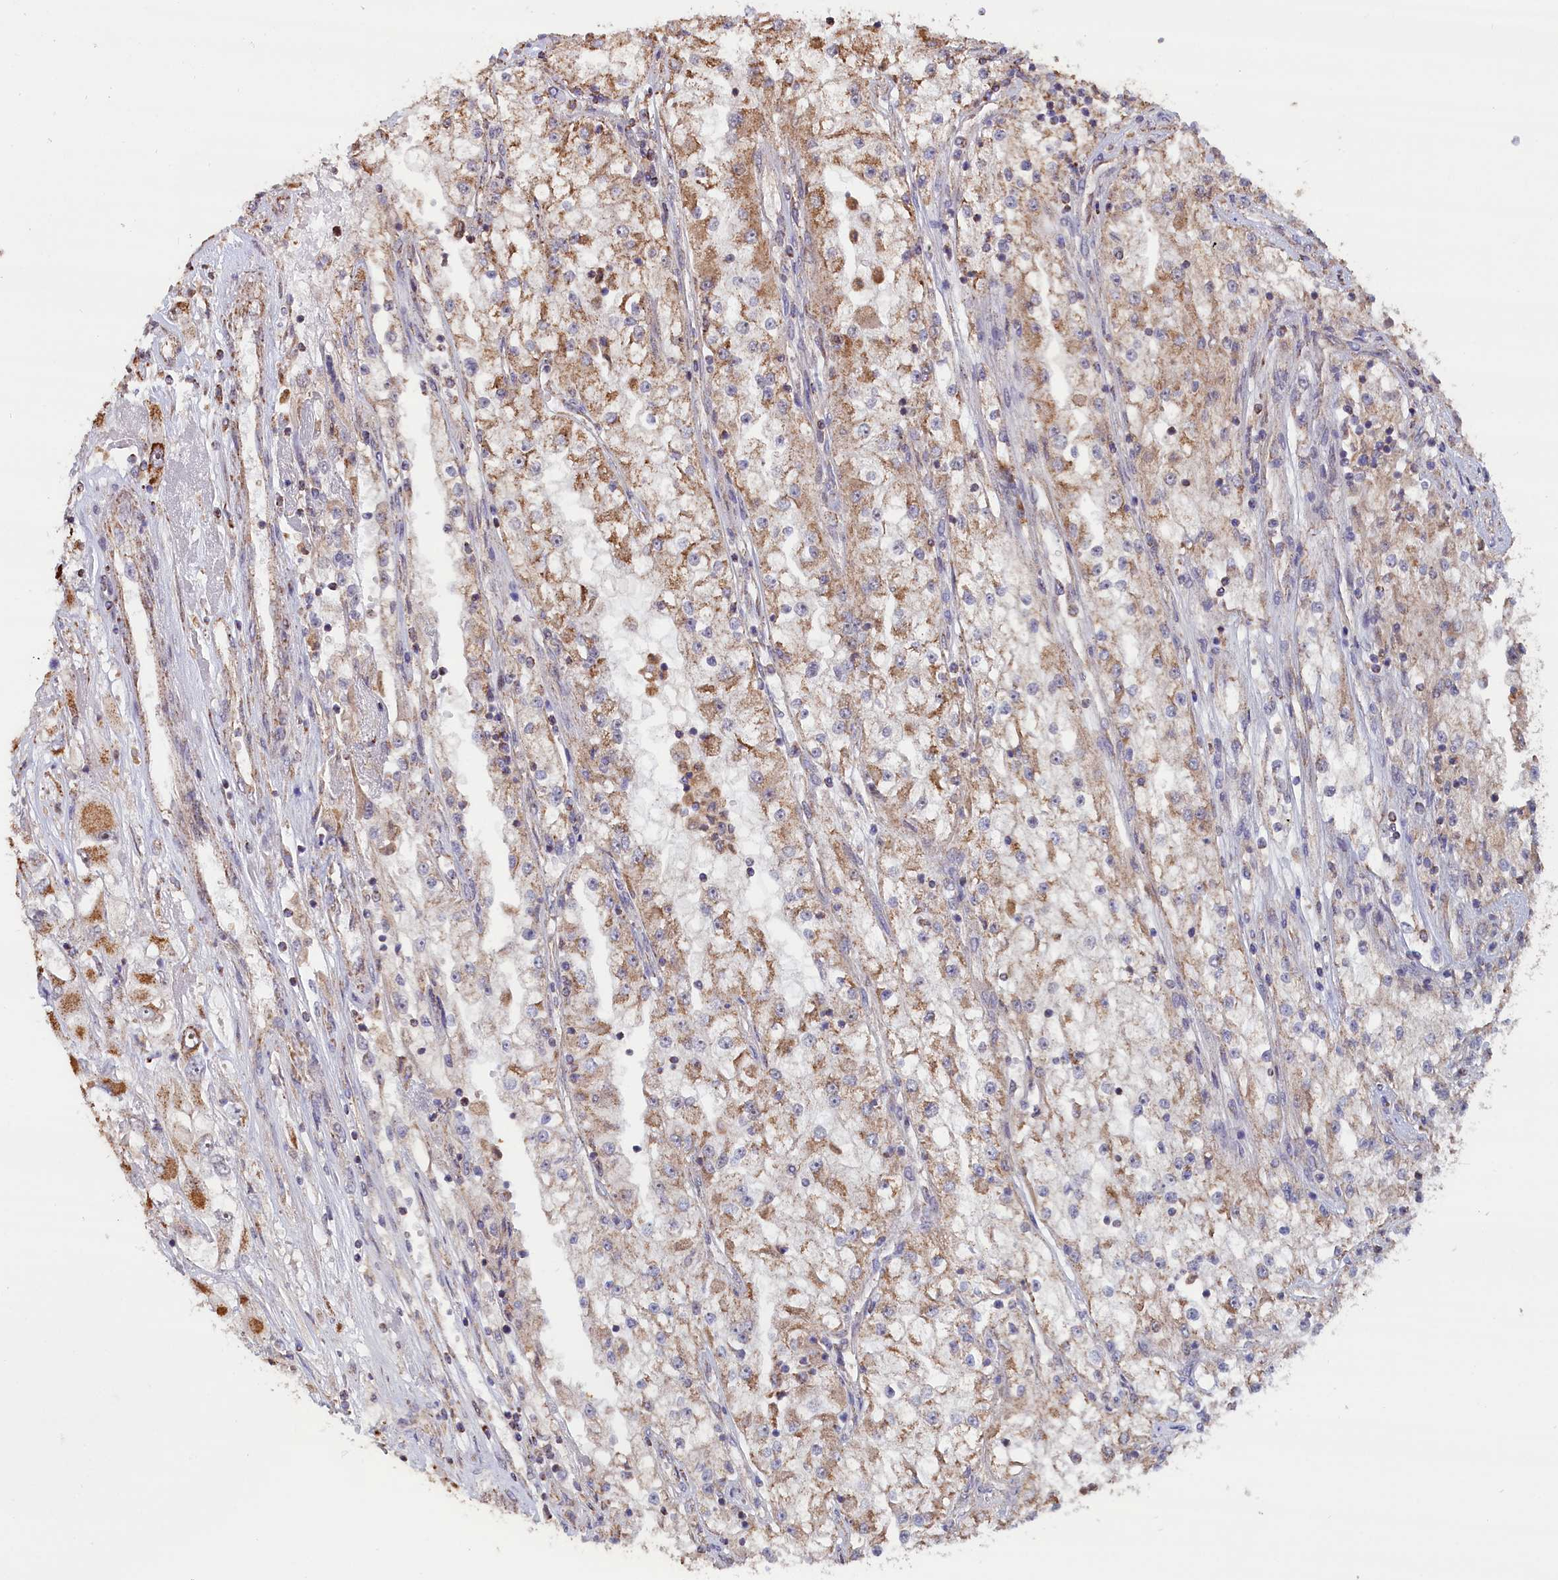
{"staining": {"intensity": "moderate", "quantity": "25%-75%", "location": "cytoplasmic/membranous"}, "tissue": "renal cancer", "cell_type": "Tumor cells", "image_type": "cancer", "snomed": [{"axis": "morphology", "description": "Adenocarcinoma, NOS"}, {"axis": "topography", "description": "Kidney"}], "caption": "An immunohistochemistry (IHC) photomicrograph of neoplastic tissue is shown. Protein staining in brown highlights moderate cytoplasmic/membranous positivity in adenocarcinoma (renal) within tumor cells. The protein is stained brown, and the nuclei are stained in blue (DAB IHC with brightfield microscopy, high magnification).", "gene": "ZNF816", "patient": {"sex": "female", "age": 52}}